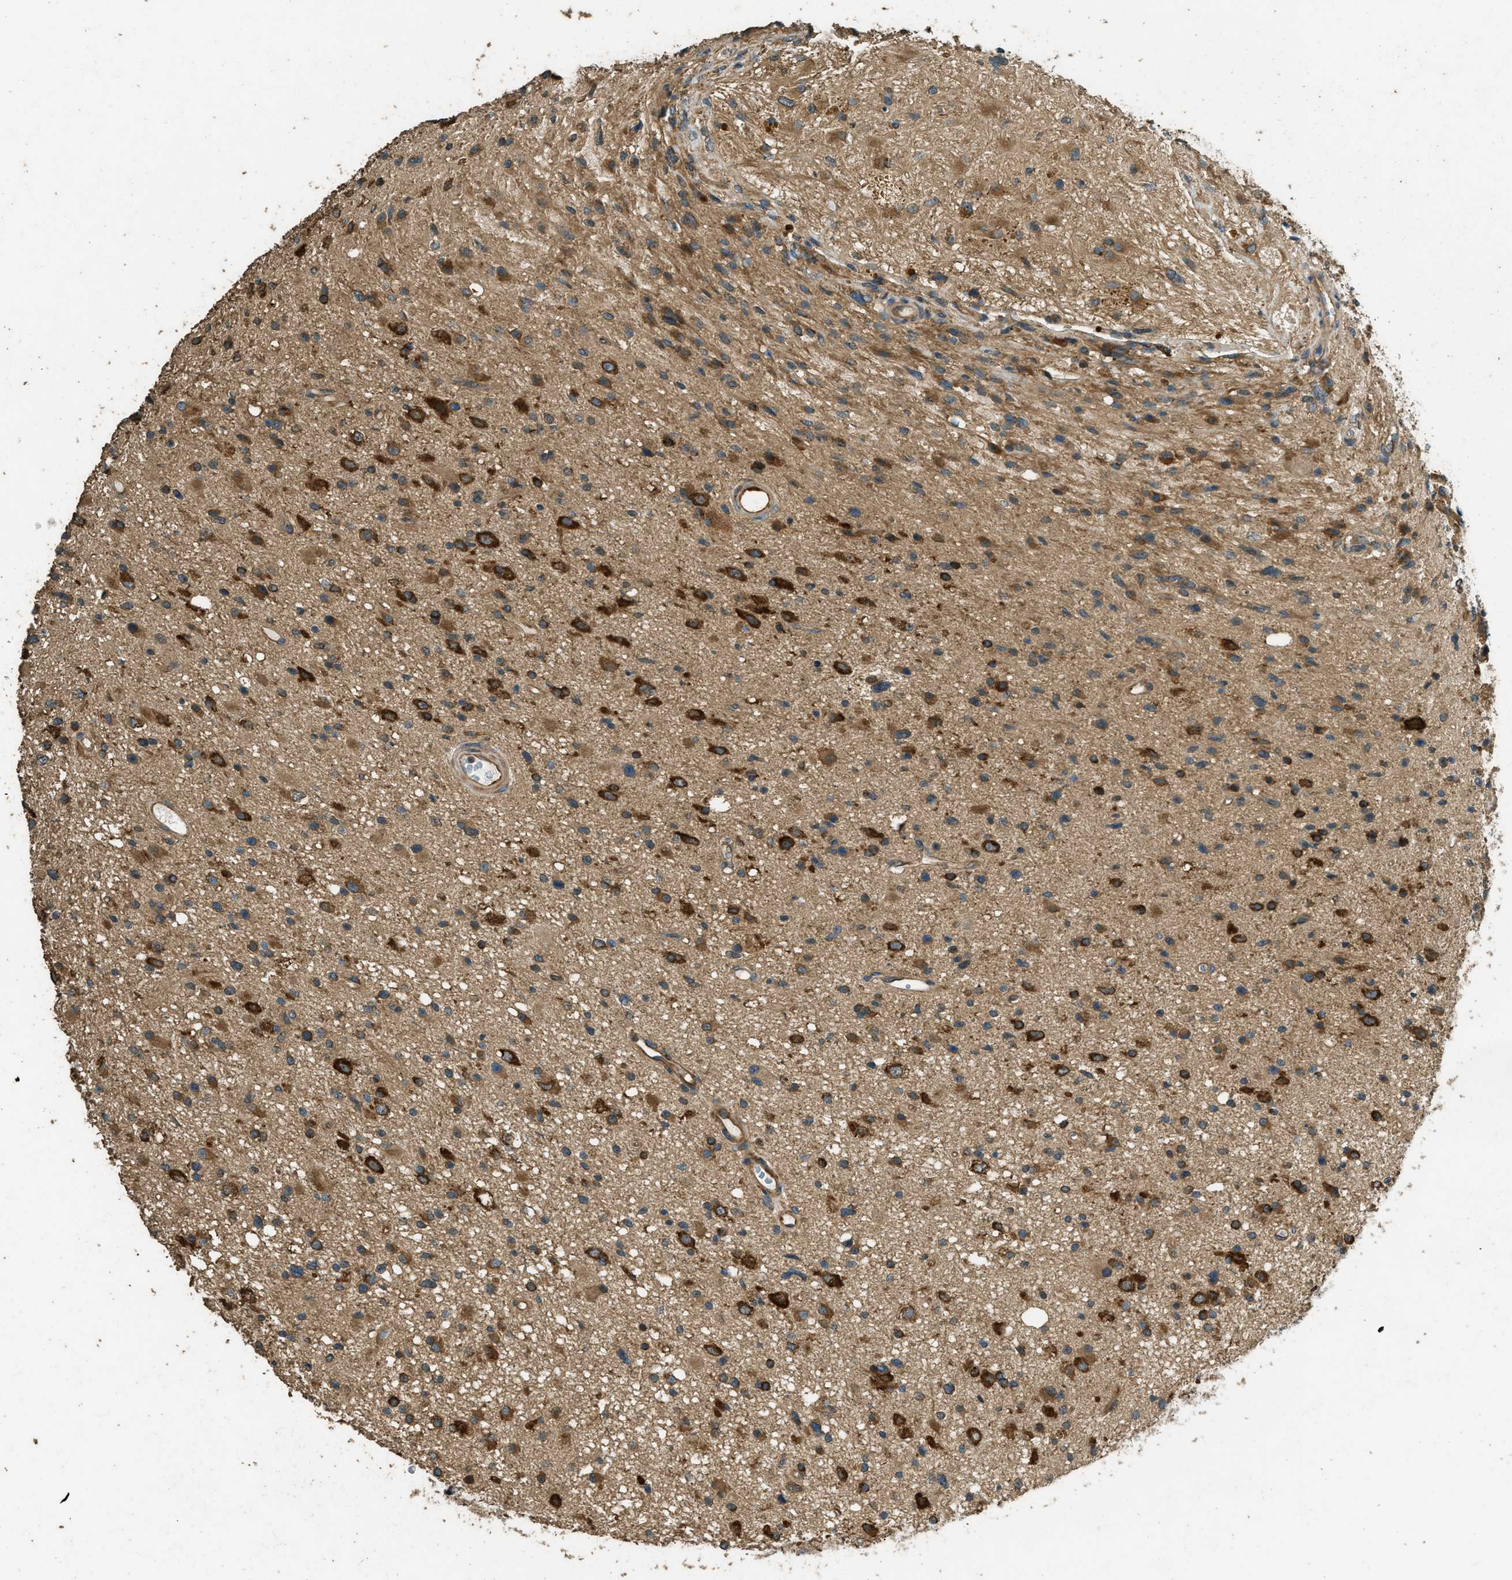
{"staining": {"intensity": "strong", "quantity": ">75%", "location": "cytoplasmic/membranous"}, "tissue": "glioma", "cell_type": "Tumor cells", "image_type": "cancer", "snomed": [{"axis": "morphology", "description": "Glioma, malignant, High grade"}, {"axis": "topography", "description": "Brain"}], "caption": "Immunohistochemical staining of malignant high-grade glioma displays high levels of strong cytoplasmic/membranous staining in about >75% of tumor cells.", "gene": "MARS1", "patient": {"sex": "male", "age": 33}}